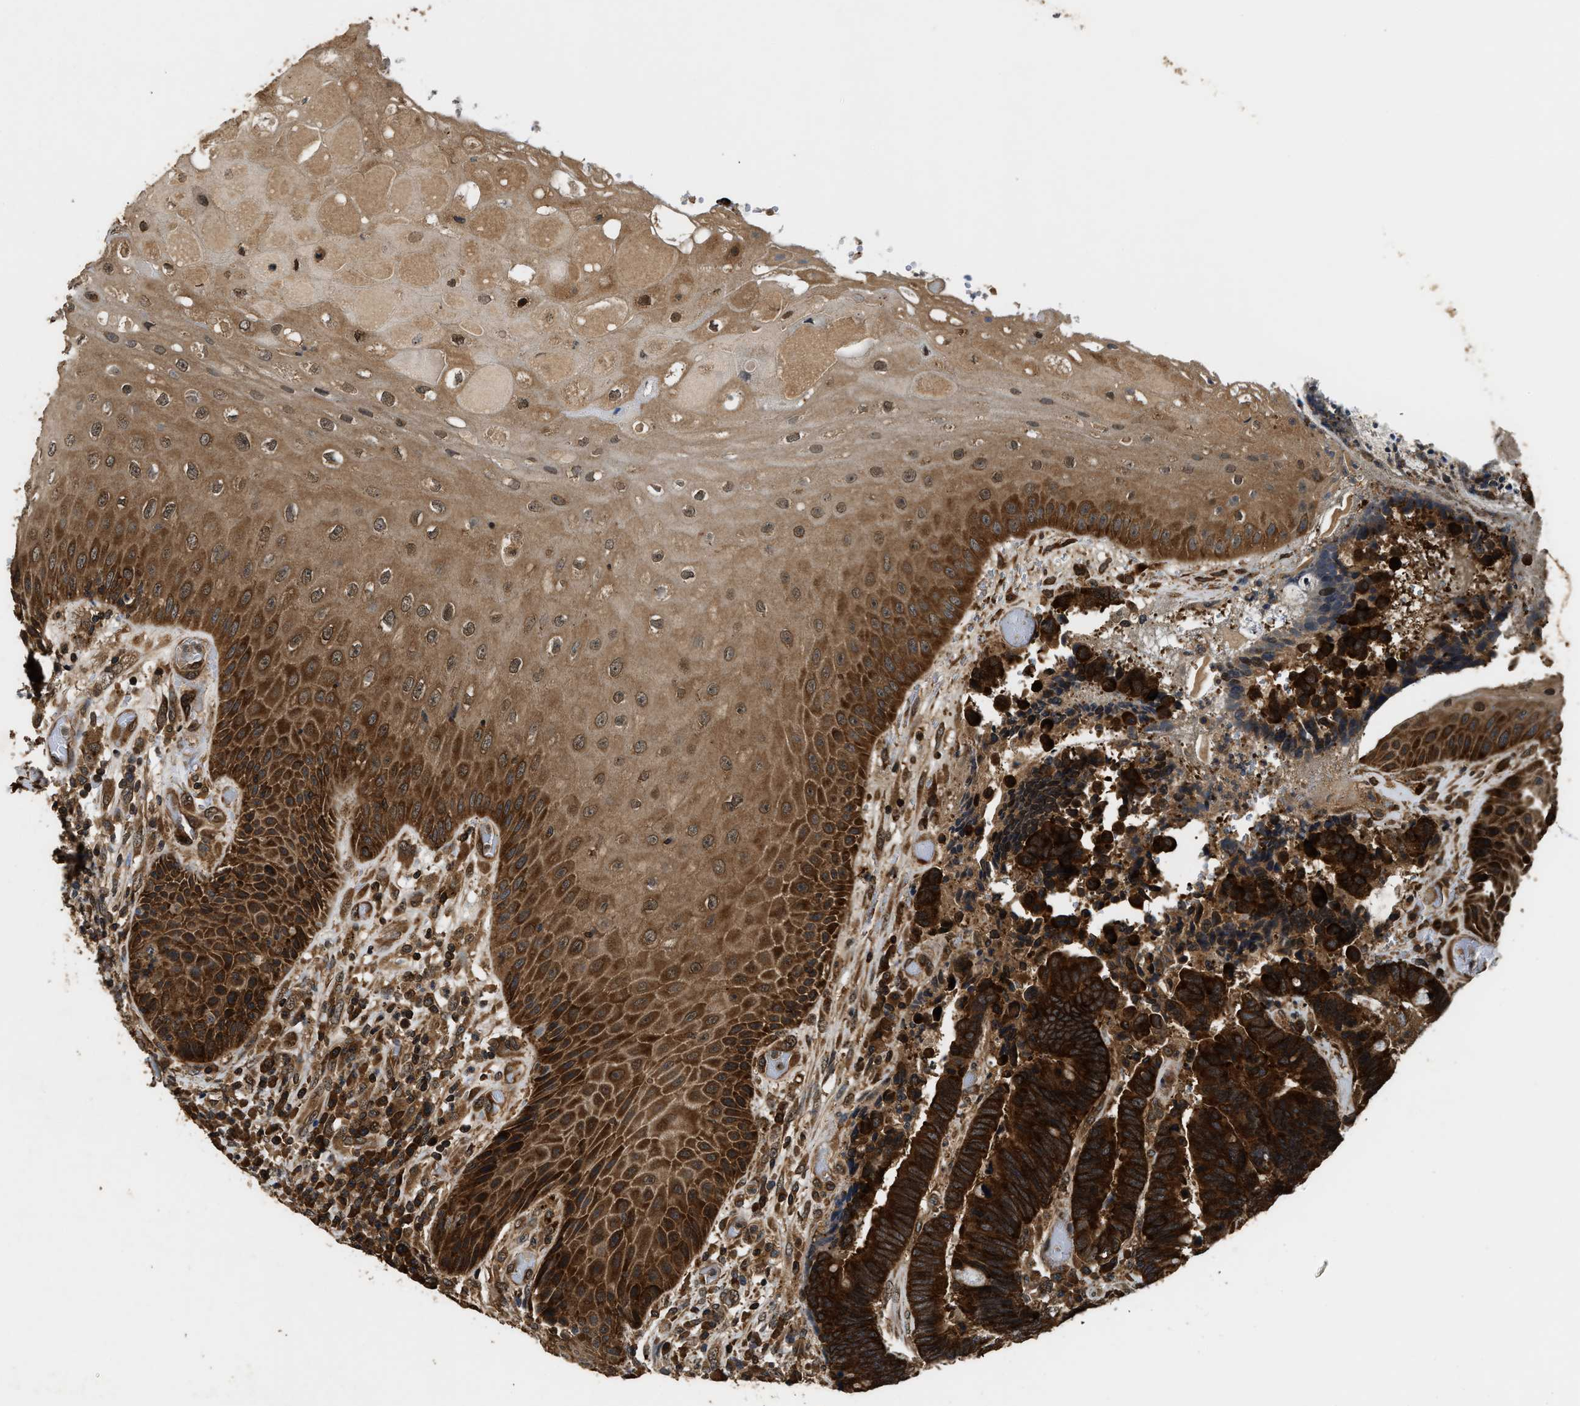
{"staining": {"intensity": "strong", "quantity": ">75%", "location": "cytoplasmic/membranous"}, "tissue": "colorectal cancer", "cell_type": "Tumor cells", "image_type": "cancer", "snomed": [{"axis": "morphology", "description": "Adenocarcinoma, NOS"}, {"axis": "topography", "description": "Rectum"}, {"axis": "topography", "description": "Anal"}], "caption": "Immunohistochemical staining of human adenocarcinoma (colorectal) displays high levels of strong cytoplasmic/membranous protein positivity in approximately >75% of tumor cells.", "gene": "DNAJC2", "patient": {"sex": "female", "age": 89}}